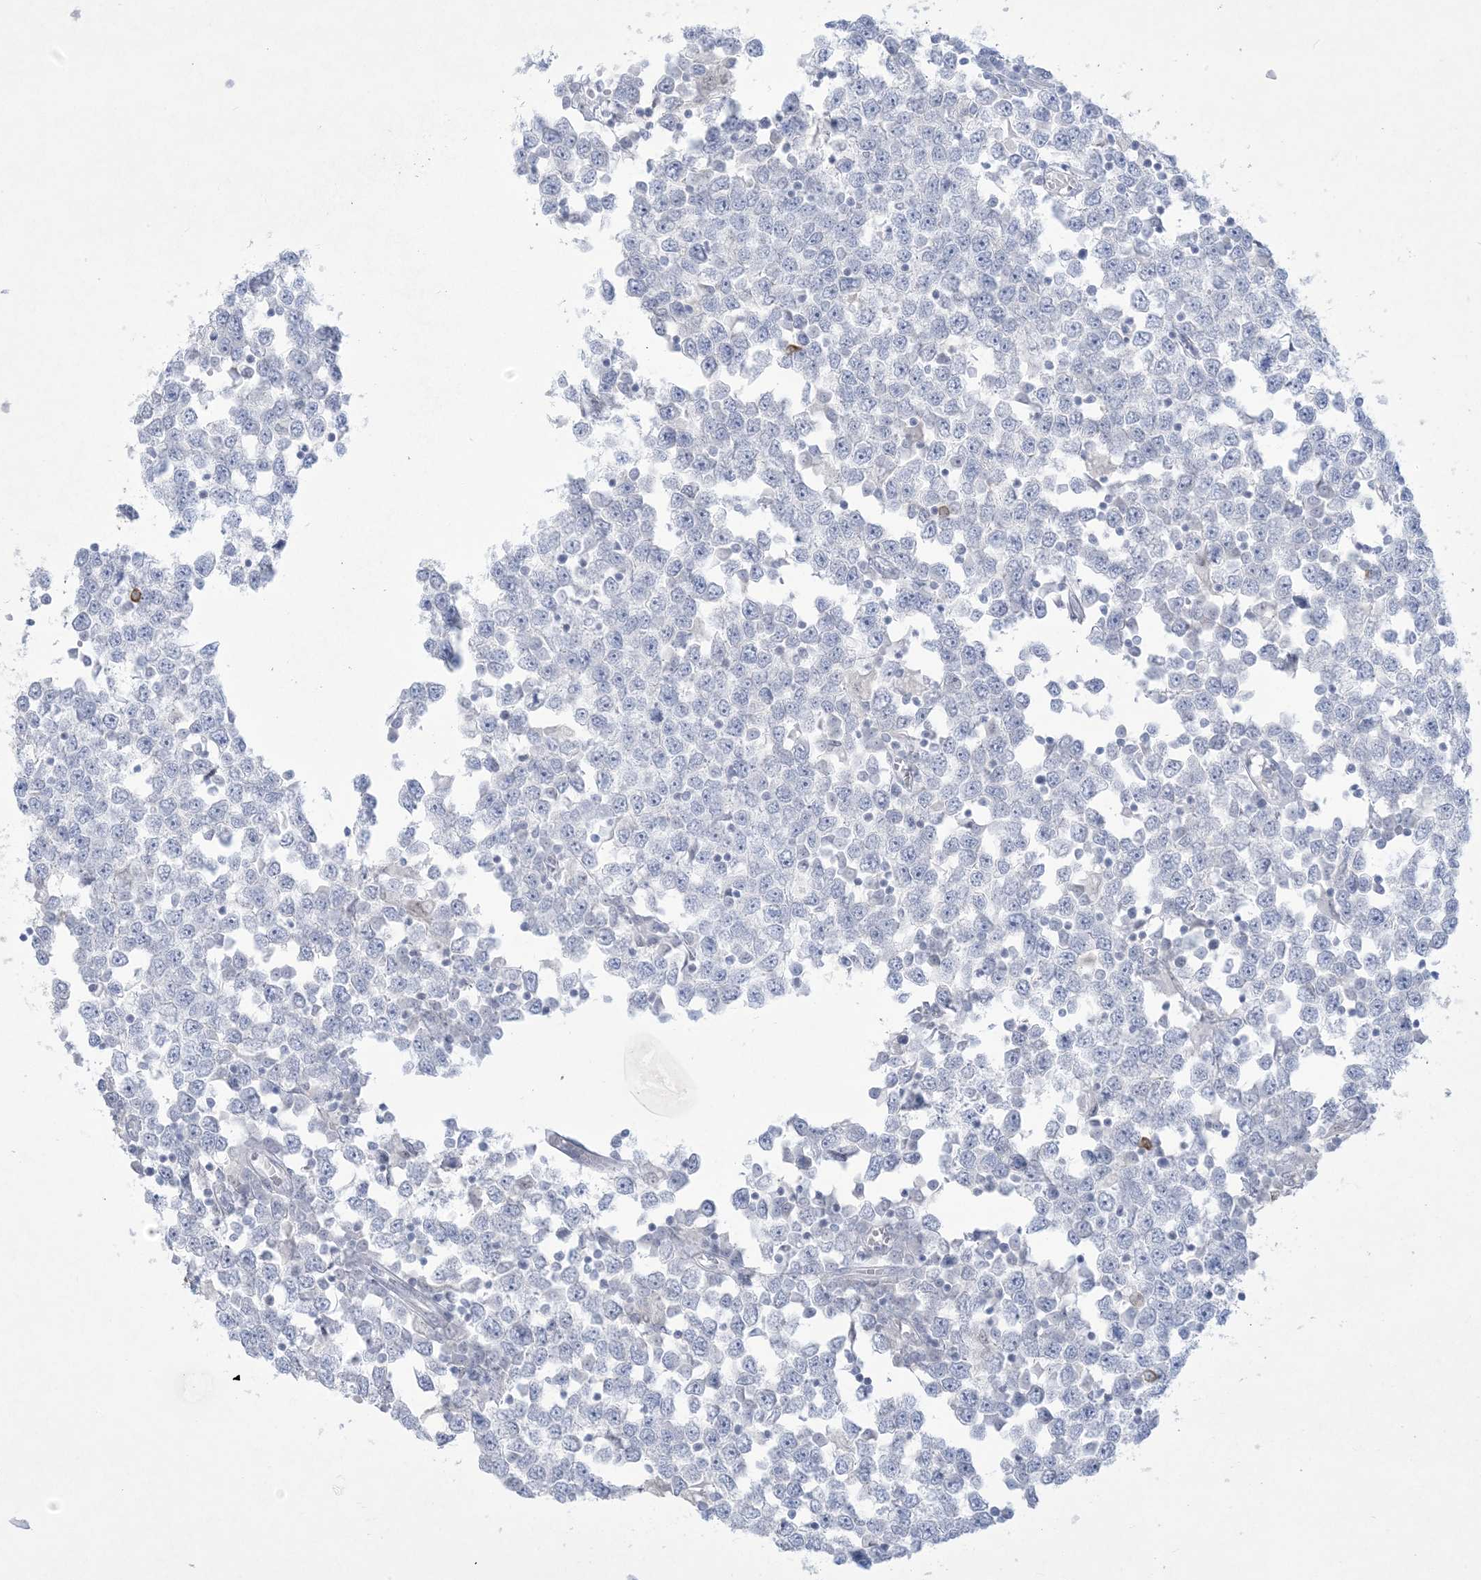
{"staining": {"intensity": "negative", "quantity": "none", "location": "none"}, "tissue": "testis cancer", "cell_type": "Tumor cells", "image_type": "cancer", "snomed": [{"axis": "morphology", "description": "Seminoma, NOS"}, {"axis": "topography", "description": "Testis"}], "caption": "Testis seminoma was stained to show a protein in brown. There is no significant staining in tumor cells.", "gene": "HOMEZ", "patient": {"sex": "male", "age": 65}}